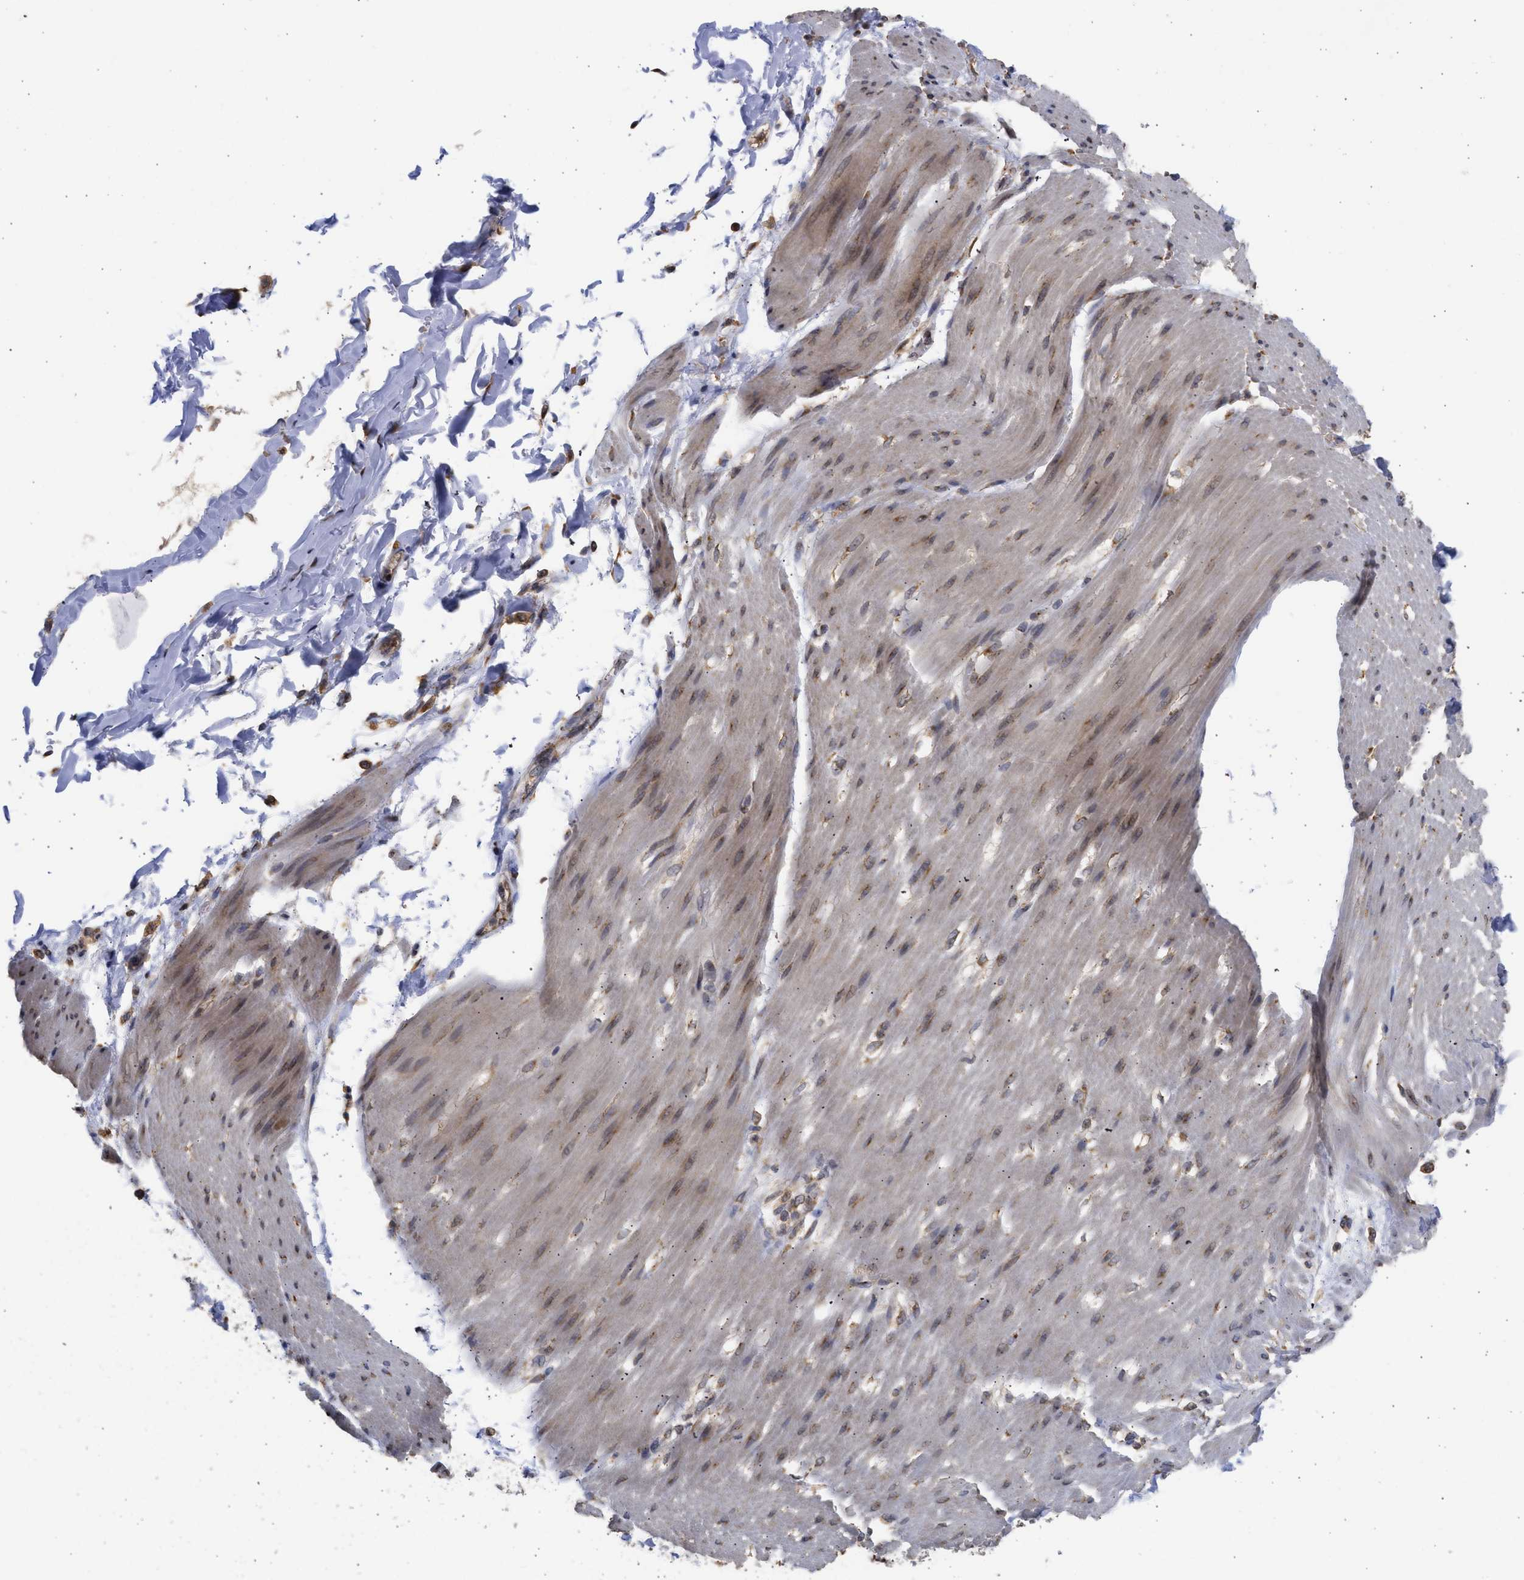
{"staining": {"intensity": "moderate", "quantity": ">75%", "location": "cytoplasmic/membranous"}, "tissue": "adipose tissue", "cell_type": "Adipocytes", "image_type": "normal", "snomed": [{"axis": "morphology", "description": "Normal tissue, NOS"}, {"axis": "morphology", "description": "Adenocarcinoma, NOS"}, {"axis": "topography", "description": "Duodenum"}, {"axis": "topography", "description": "Peripheral nerve tissue"}], "caption": "An immunohistochemistry micrograph of normal tissue is shown. Protein staining in brown shows moderate cytoplasmic/membranous positivity in adipose tissue within adipocytes. (DAB (3,3'-diaminobenzidine) IHC with brightfield microscopy, high magnification).", "gene": "DNAJC1", "patient": {"sex": "female", "age": 60}}